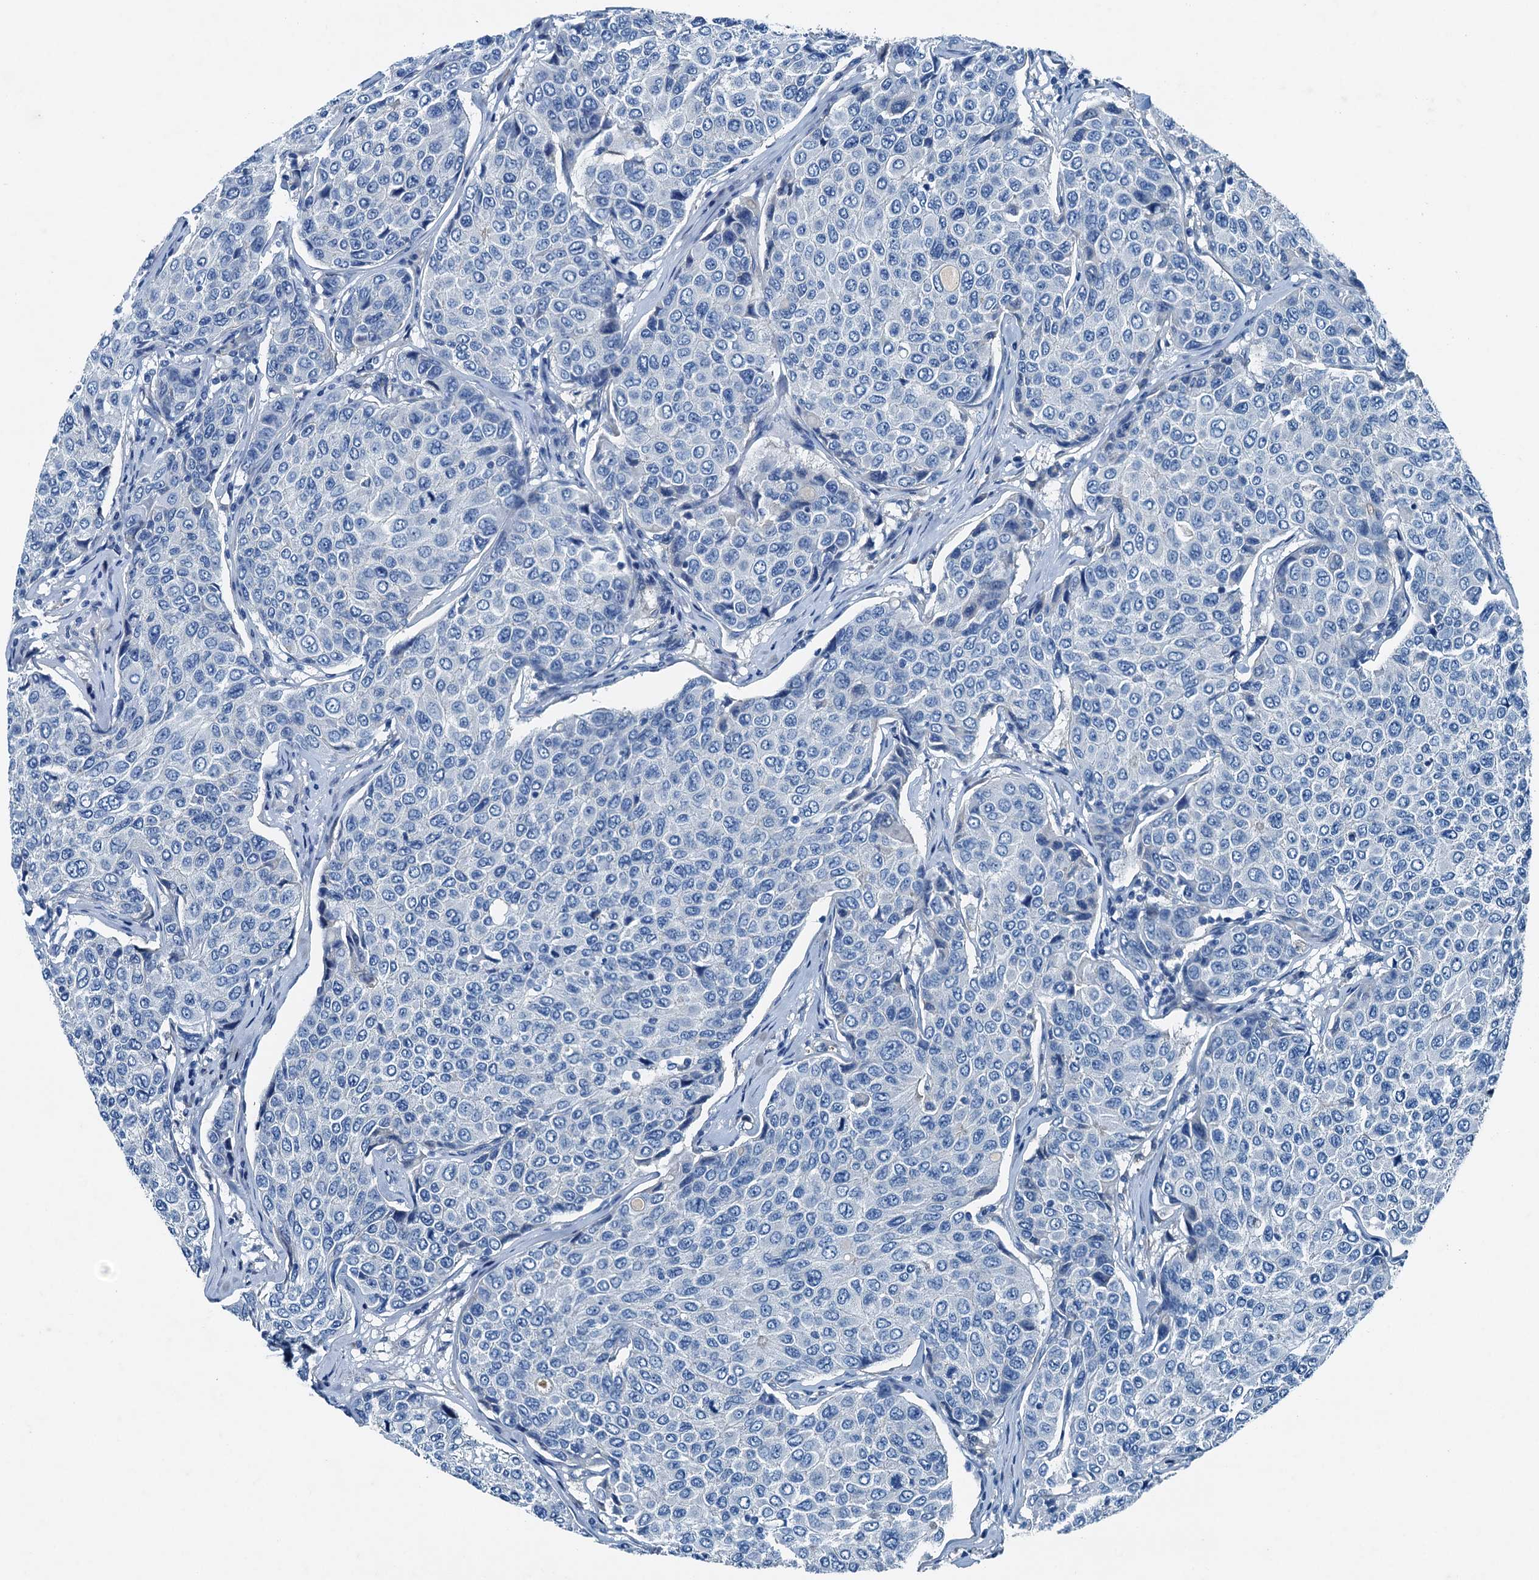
{"staining": {"intensity": "negative", "quantity": "none", "location": "none"}, "tissue": "breast cancer", "cell_type": "Tumor cells", "image_type": "cancer", "snomed": [{"axis": "morphology", "description": "Duct carcinoma"}, {"axis": "topography", "description": "Breast"}], "caption": "Breast cancer was stained to show a protein in brown. There is no significant positivity in tumor cells. (DAB immunohistochemistry, high magnification).", "gene": "RAB3IL1", "patient": {"sex": "female", "age": 55}}